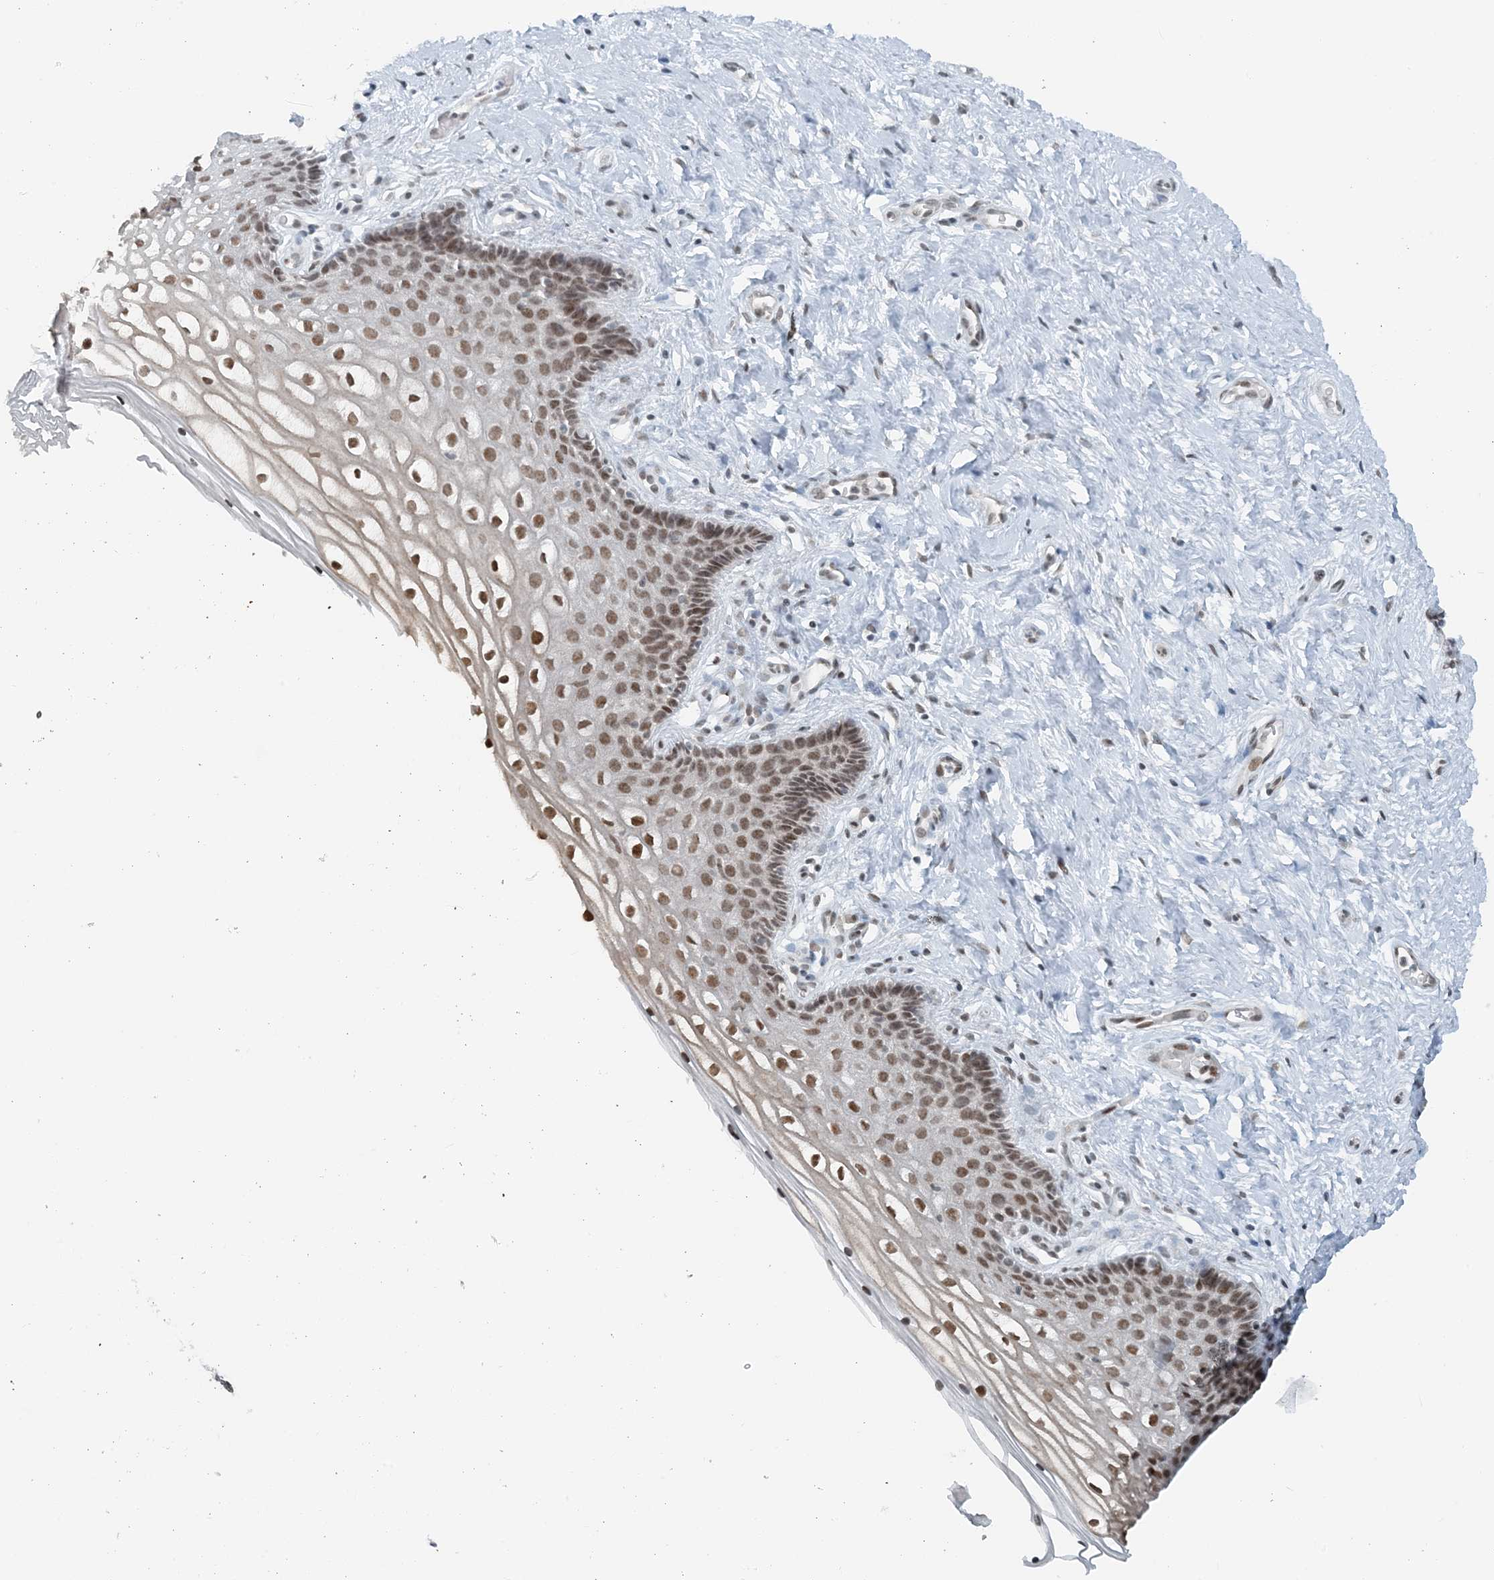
{"staining": {"intensity": "moderate", "quantity": ">75%", "location": "nuclear"}, "tissue": "cervix", "cell_type": "Glandular cells", "image_type": "normal", "snomed": [{"axis": "morphology", "description": "Normal tissue, NOS"}, {"axis": "topography", "description": "Cervix"}], "caption": "Immunohistochemical staining of unremarkable cervix exhibits medium levels of moderate nuclear staining in about >75% of glandular cells. Nuclei are stained in blue.", "gene": "ZNF500", "patient": {"sex": "female", "age": 33}}